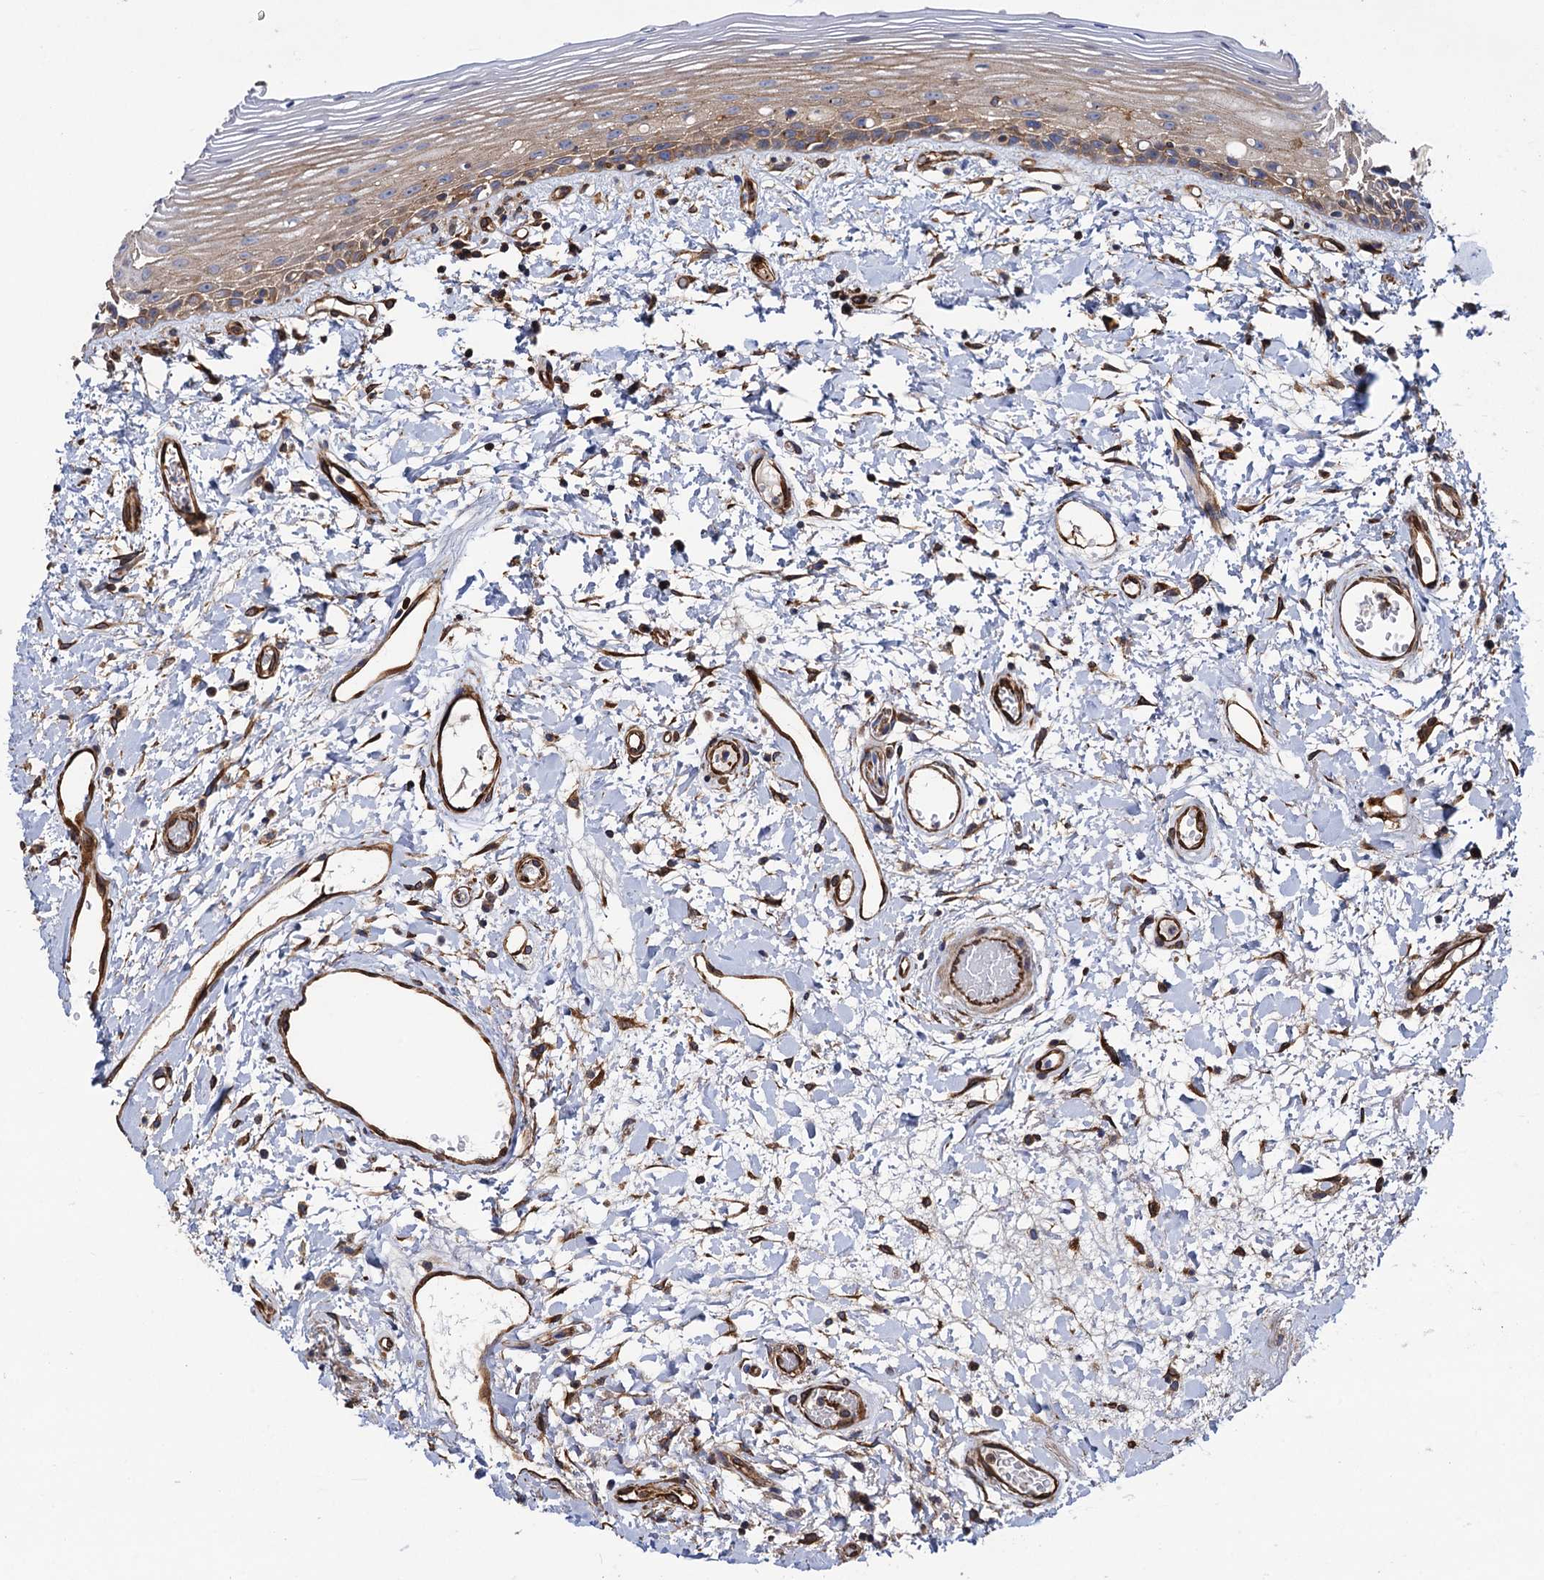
{"staining": {"intensity": "weak", "quantity": ">75%", "location": "cytoplasmic/membranous"}, "tissue": "oral mucosa", "cell_type": "Squamous epithelial cells", "image_type": "normal", "snomed": [{"axis": "morphology", "description": "Normal tissue, NOS"}, {"axis": "topography", "description": "Oral tissue"}], "caption": "Brown immunohistochemical staining in normal oral mucosa reveals weak cytoplasmic/membranous staining in about >75% of squamous epithelial cells.", "gene": "CIP2A", "patient": {"sex": "female", "age": 76}}